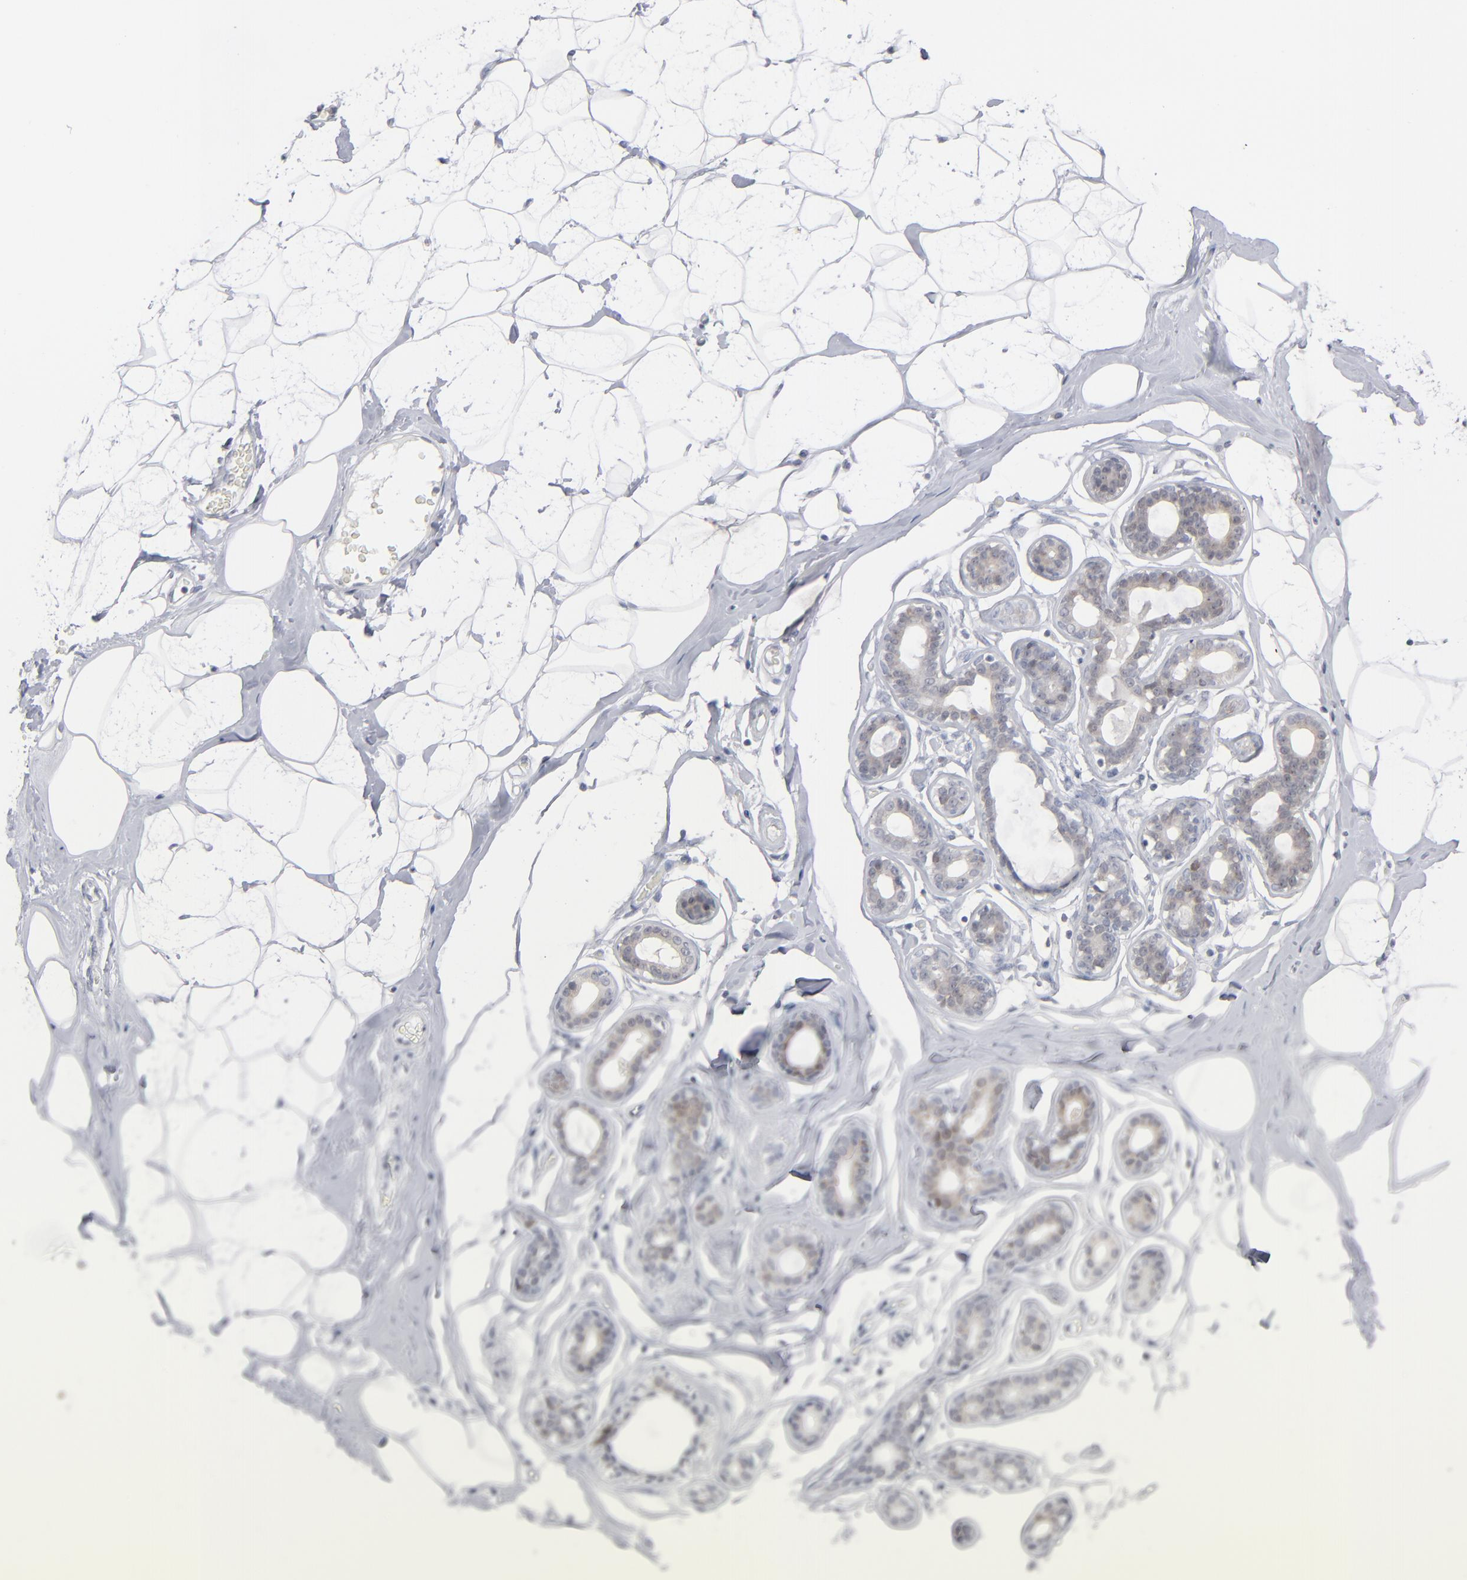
{"staining": {"intensity": "negative", "quantity": "none", "location": "none"}, "tissue": "breast", "cell_type": "Adipocytes", "image_type": "normal", "snomed": [{"axis": "morphology", "description": "Normal tissue, NOS"}, {"axis": "morphology", "description": "Fibrosis, NOS"}, {"axis": "topography", "description": "Breast"}], "caption": "High power microscopy micrograph of an immunohistochemistry (IHC) image of normal breast, revealing no significant expression in adipocytes.", "gene": "POF1B", "patient": {"sex": "female", "age": 39}}